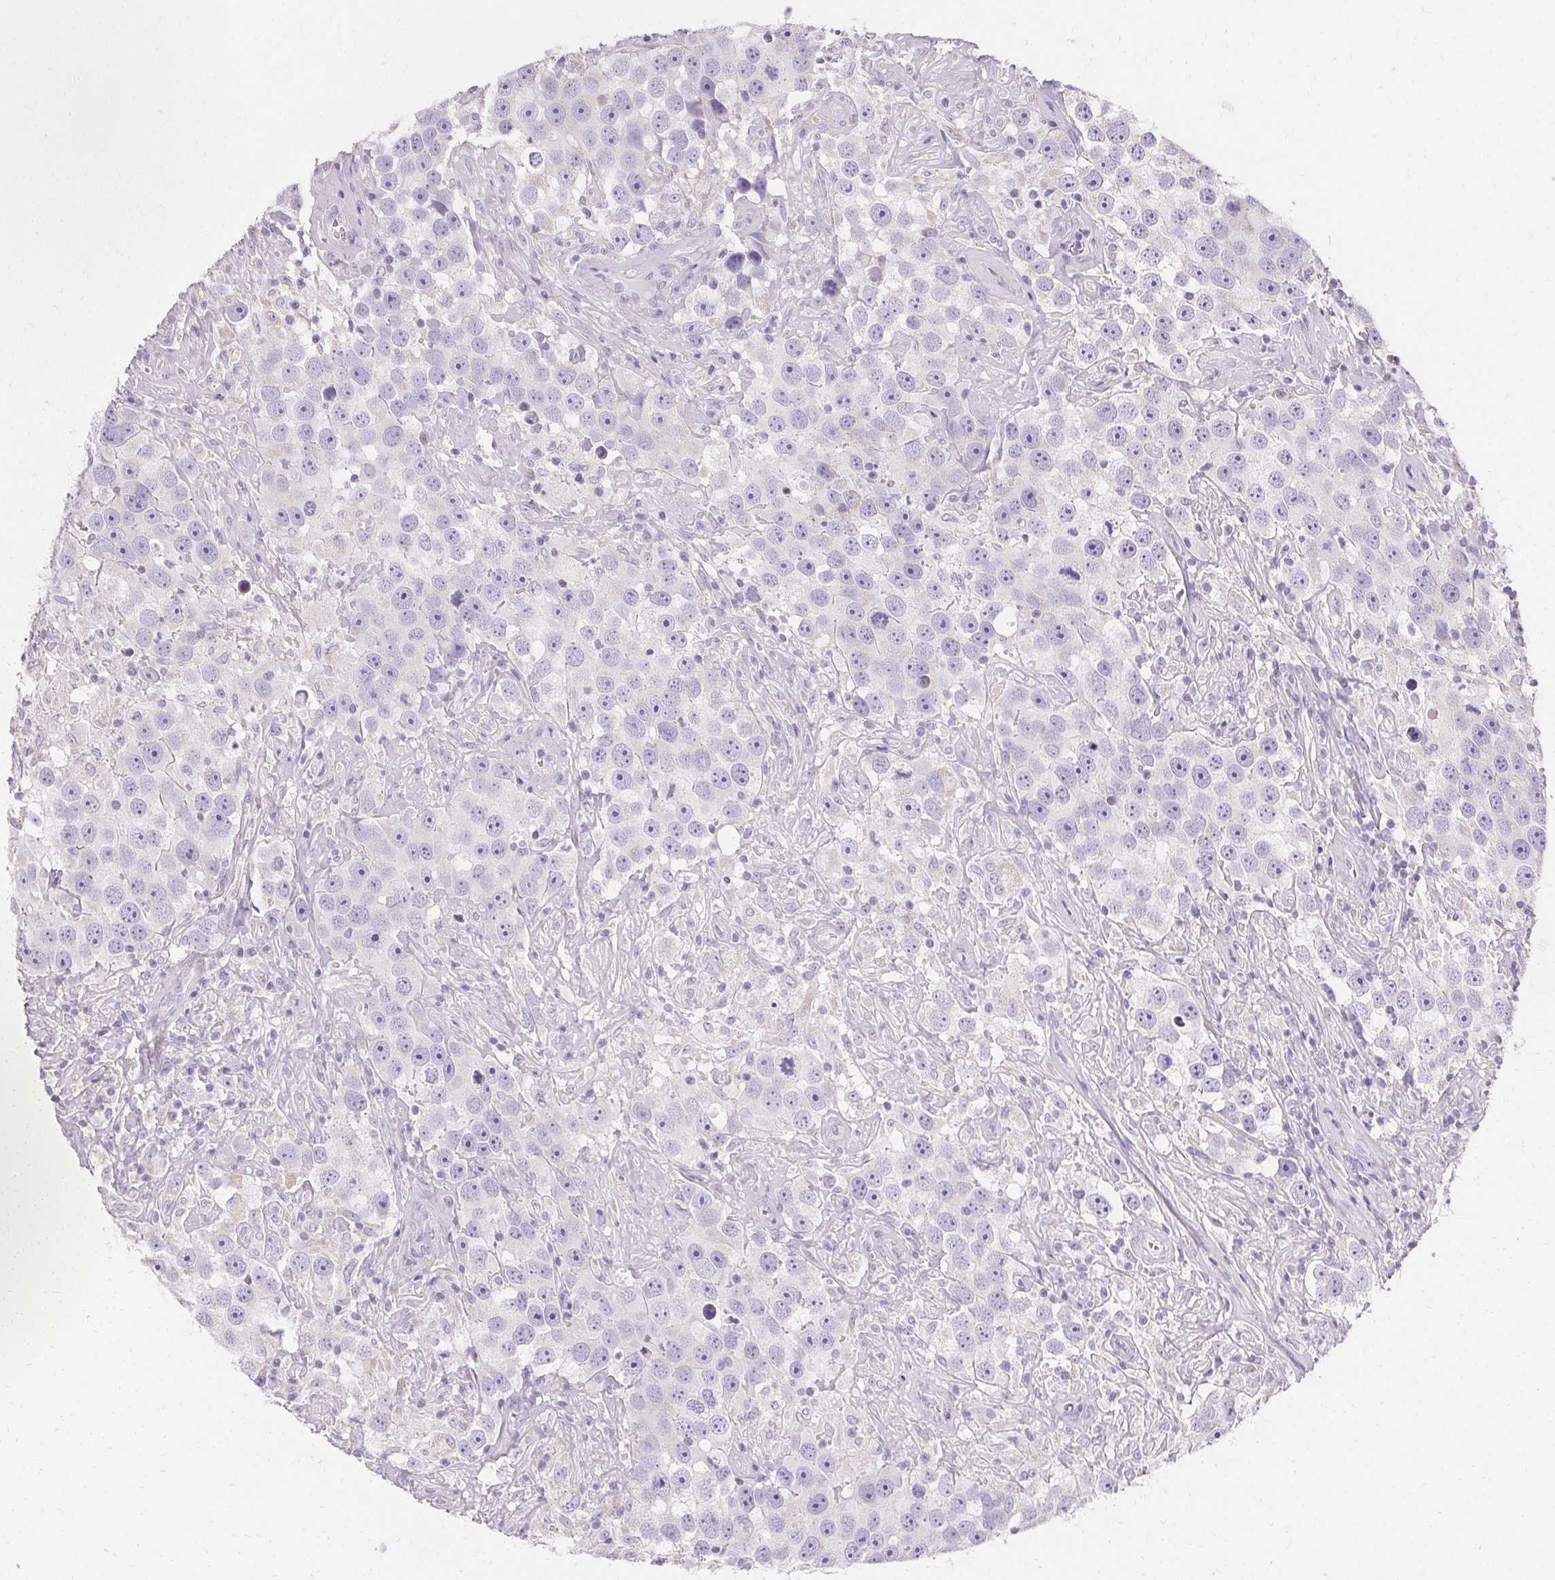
{"staining": {"intensity": "negative", "quantity": "none", "location": "none"}, "tissue": "testis cancer", "cell_type": "Tumor cells", "image_type": "cancer", "snomed": [{"axis": "morphology", "description": "Seminoma, NOS"}, {"axis": "topography", "description": "Testis"}], "caption": "High magnification brightfield microscopy of testis cancer (seminoma) stained with DAB (brown) and counterstained with hematoxylin (blue): tumor cells show no significant expression. (DAB (3,3'-diaminobenzidine) immunohistochemistry visualized using brightfield microscopy, high magnification).", "gene": "ASGR2", "patient": {"sex": "male", "age": 49}}